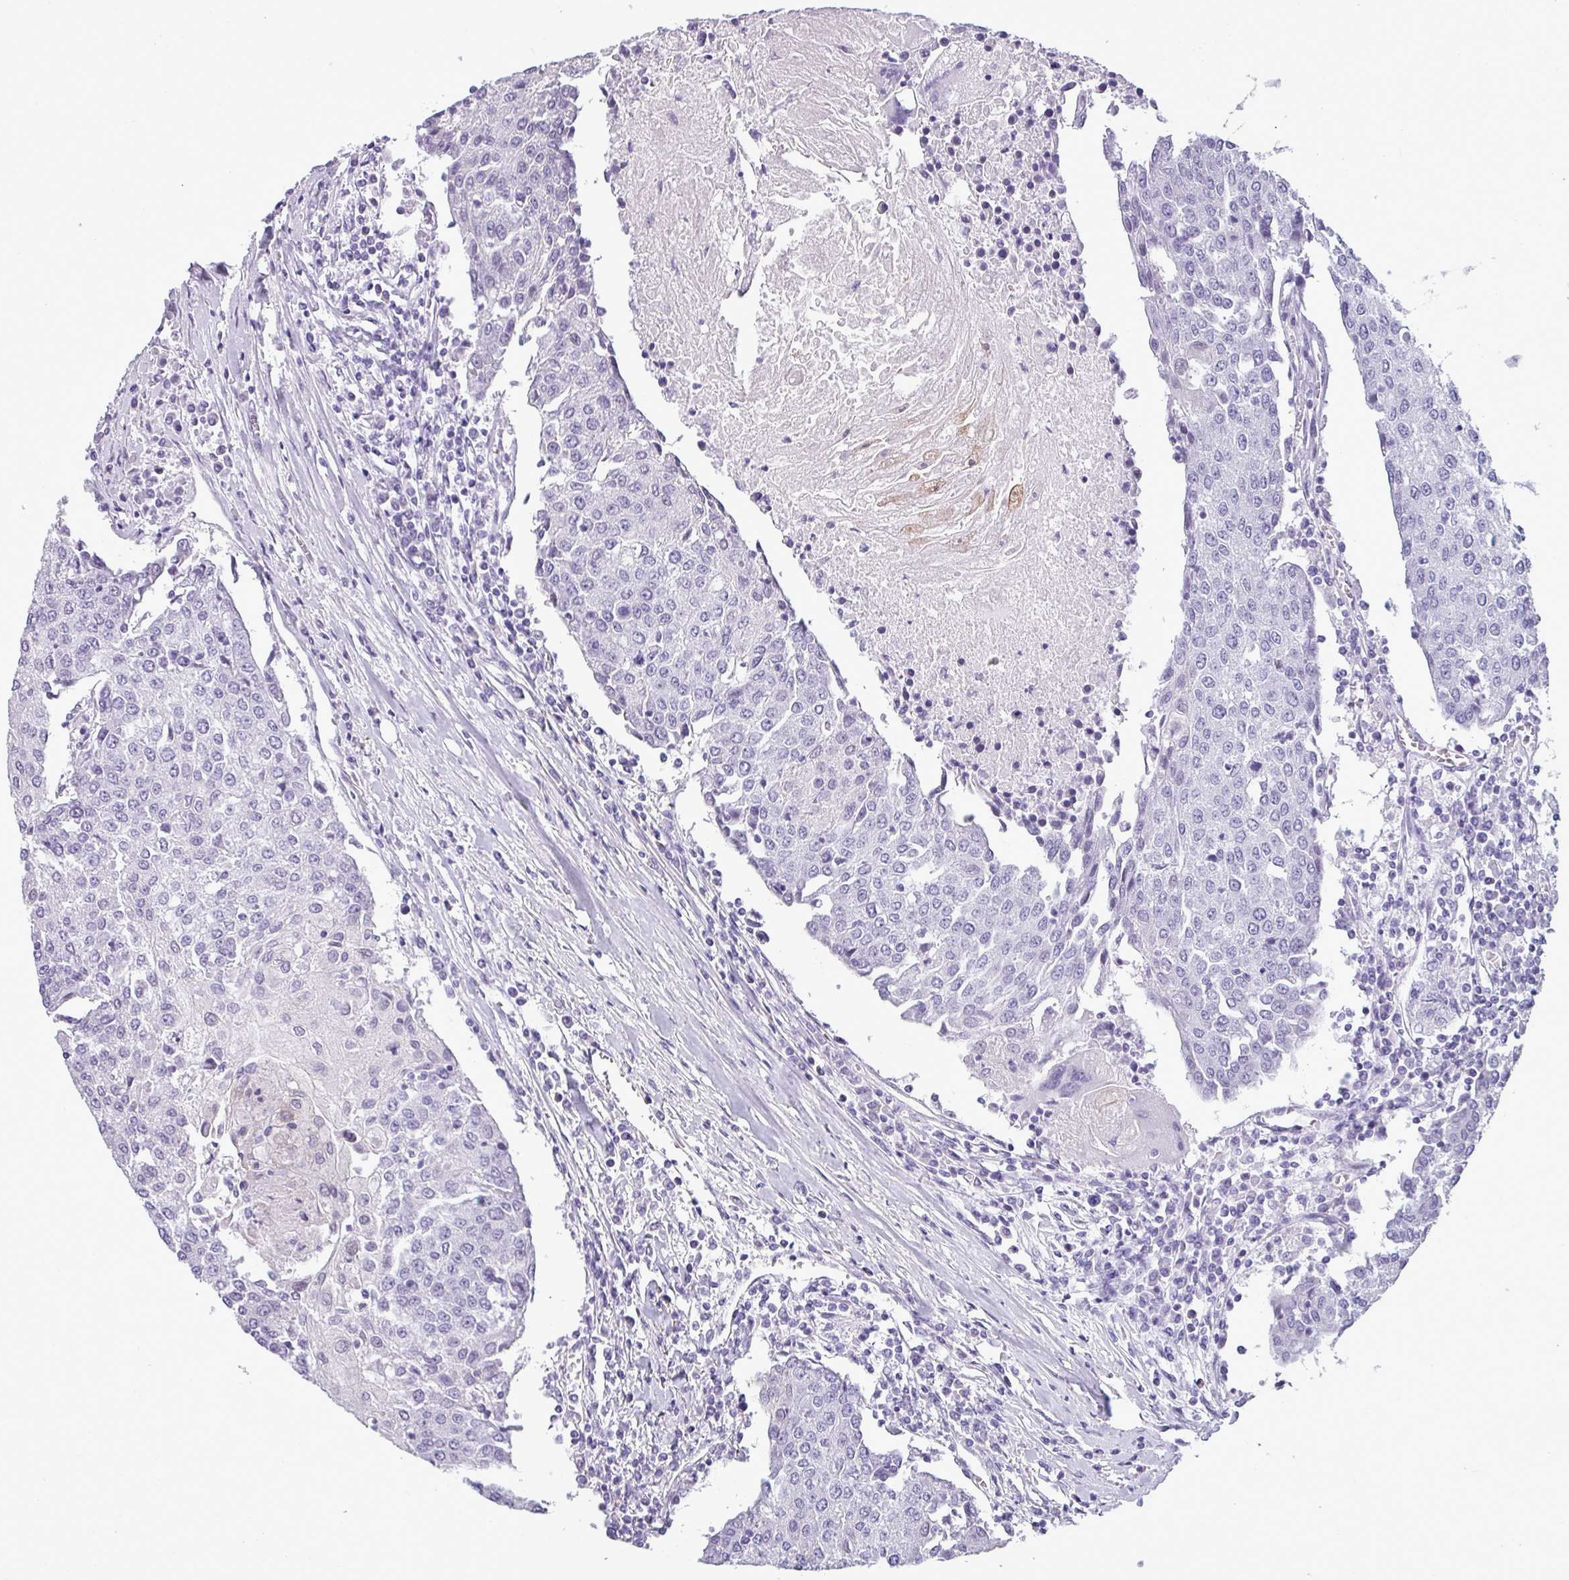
{"staining": {"intensity": "negative", "quantity": "none", "location": "none"}, "tissue": "urothelial cancer", "cell_type": "Tumor cells", "image_type": "cancer", "snomed": [{"axis": "morphology", "description": "Urothelial carcinoma, High grade"}, {"axis": "topography", "description": "Urinary bladder"}], "caption": "Protein analysis of urothelial carcinoma (high-grade) displays no significant expression in tumor cells. Nuclei are stained in blue.", "gene": "SRGAP1", "patient": {"sex": "female", "age": 85}}